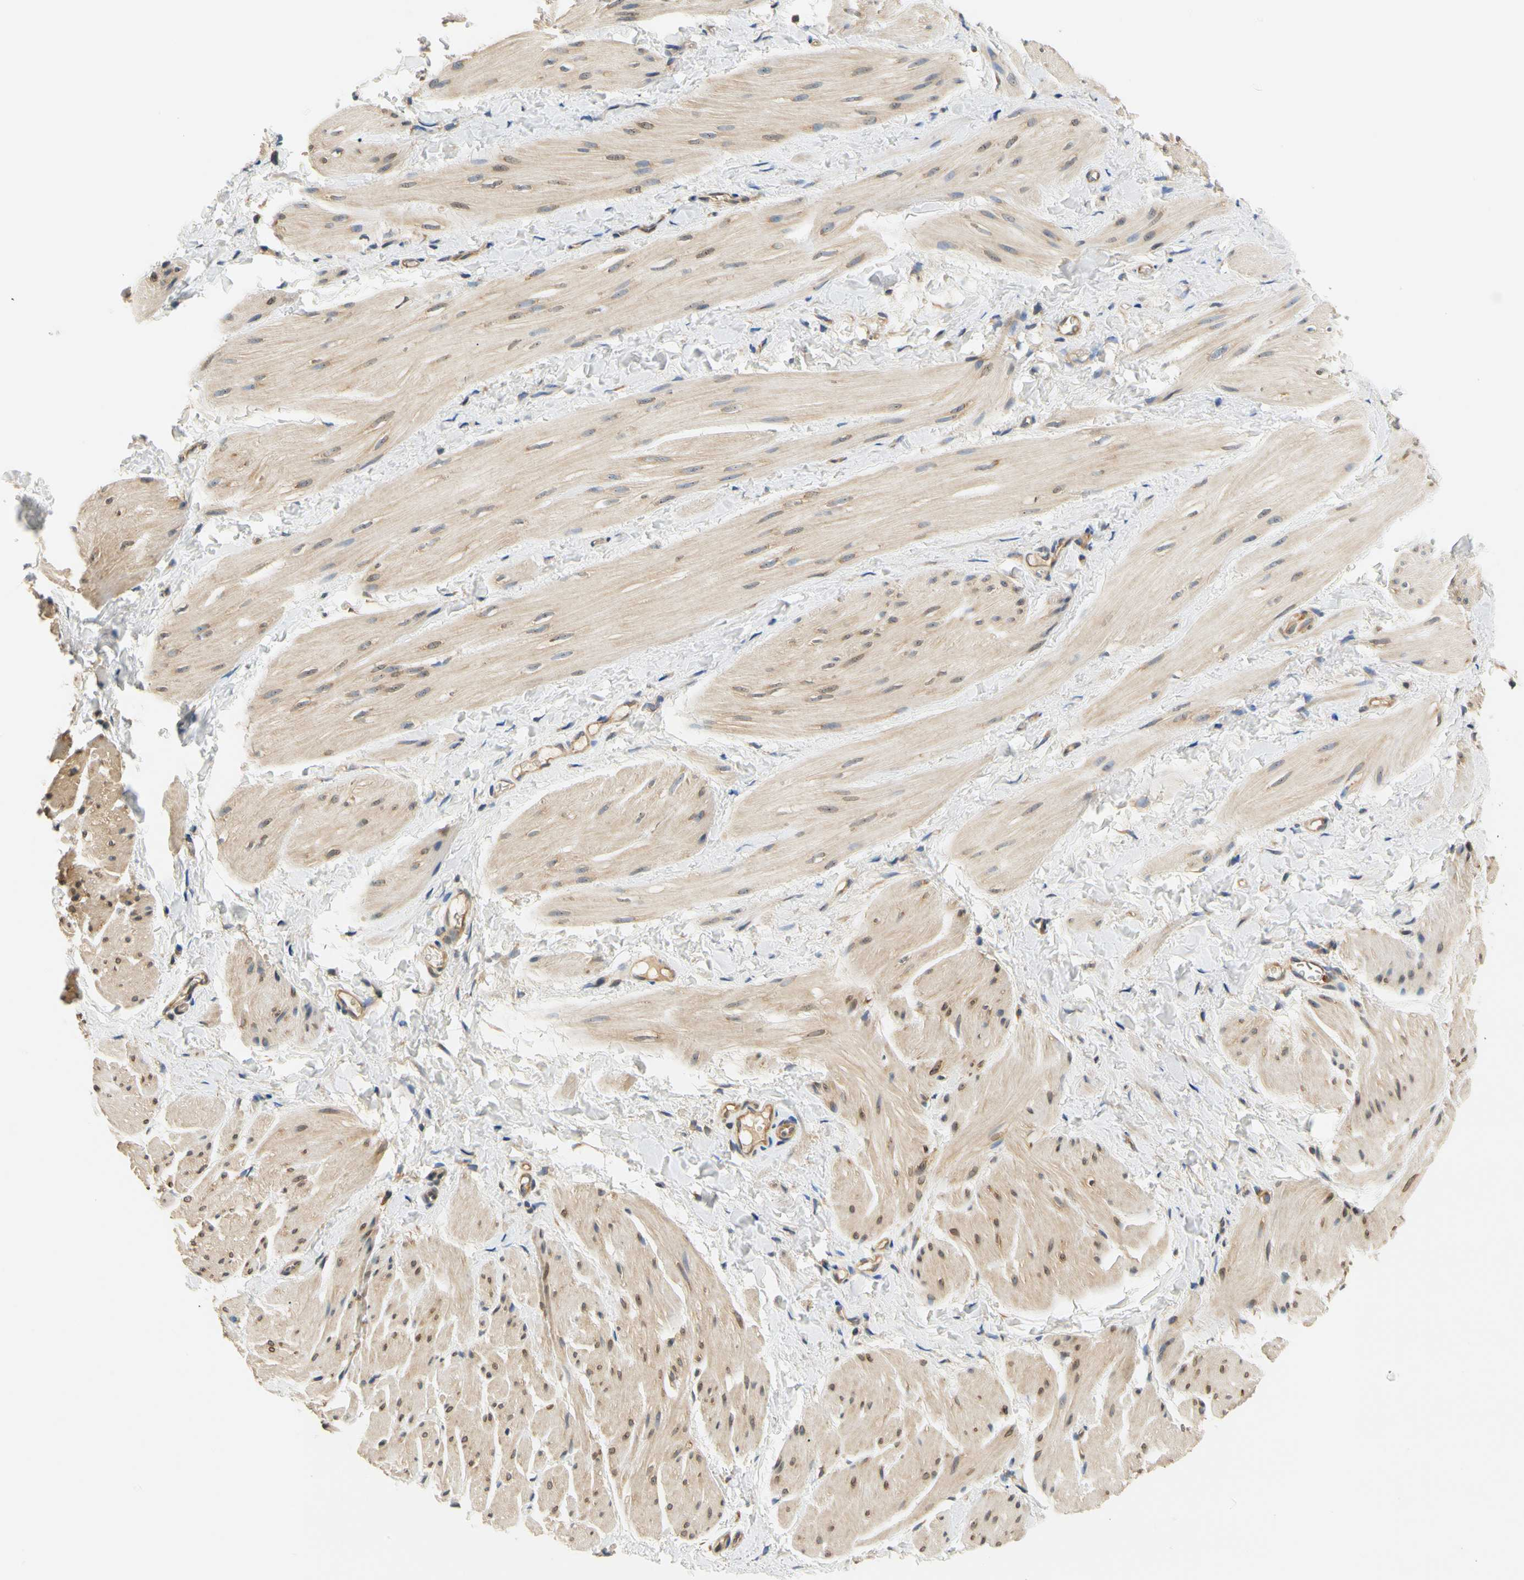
{"staining": {"intensity": "weak", "quantity": "25%-75%", "location": "cytoplasmic/membranous"}, "tissue": "smooth muscle", "cell_type": "Smooth muscle cells", "image_type": "normal", "snomed": [{"axis": "morphology", "description": "Normal tissue, NOS"}, {"axis": "topography", "description": "Smooth muscle"}], "caption": "Protein staining displays weak cytoplasmic/membranous staining in approximately 25%-75% of smooth muscle cells in unremarkable smooth muscle.", "gene": "LRRC47", "patient": {"sex": "male", "age": 16}}